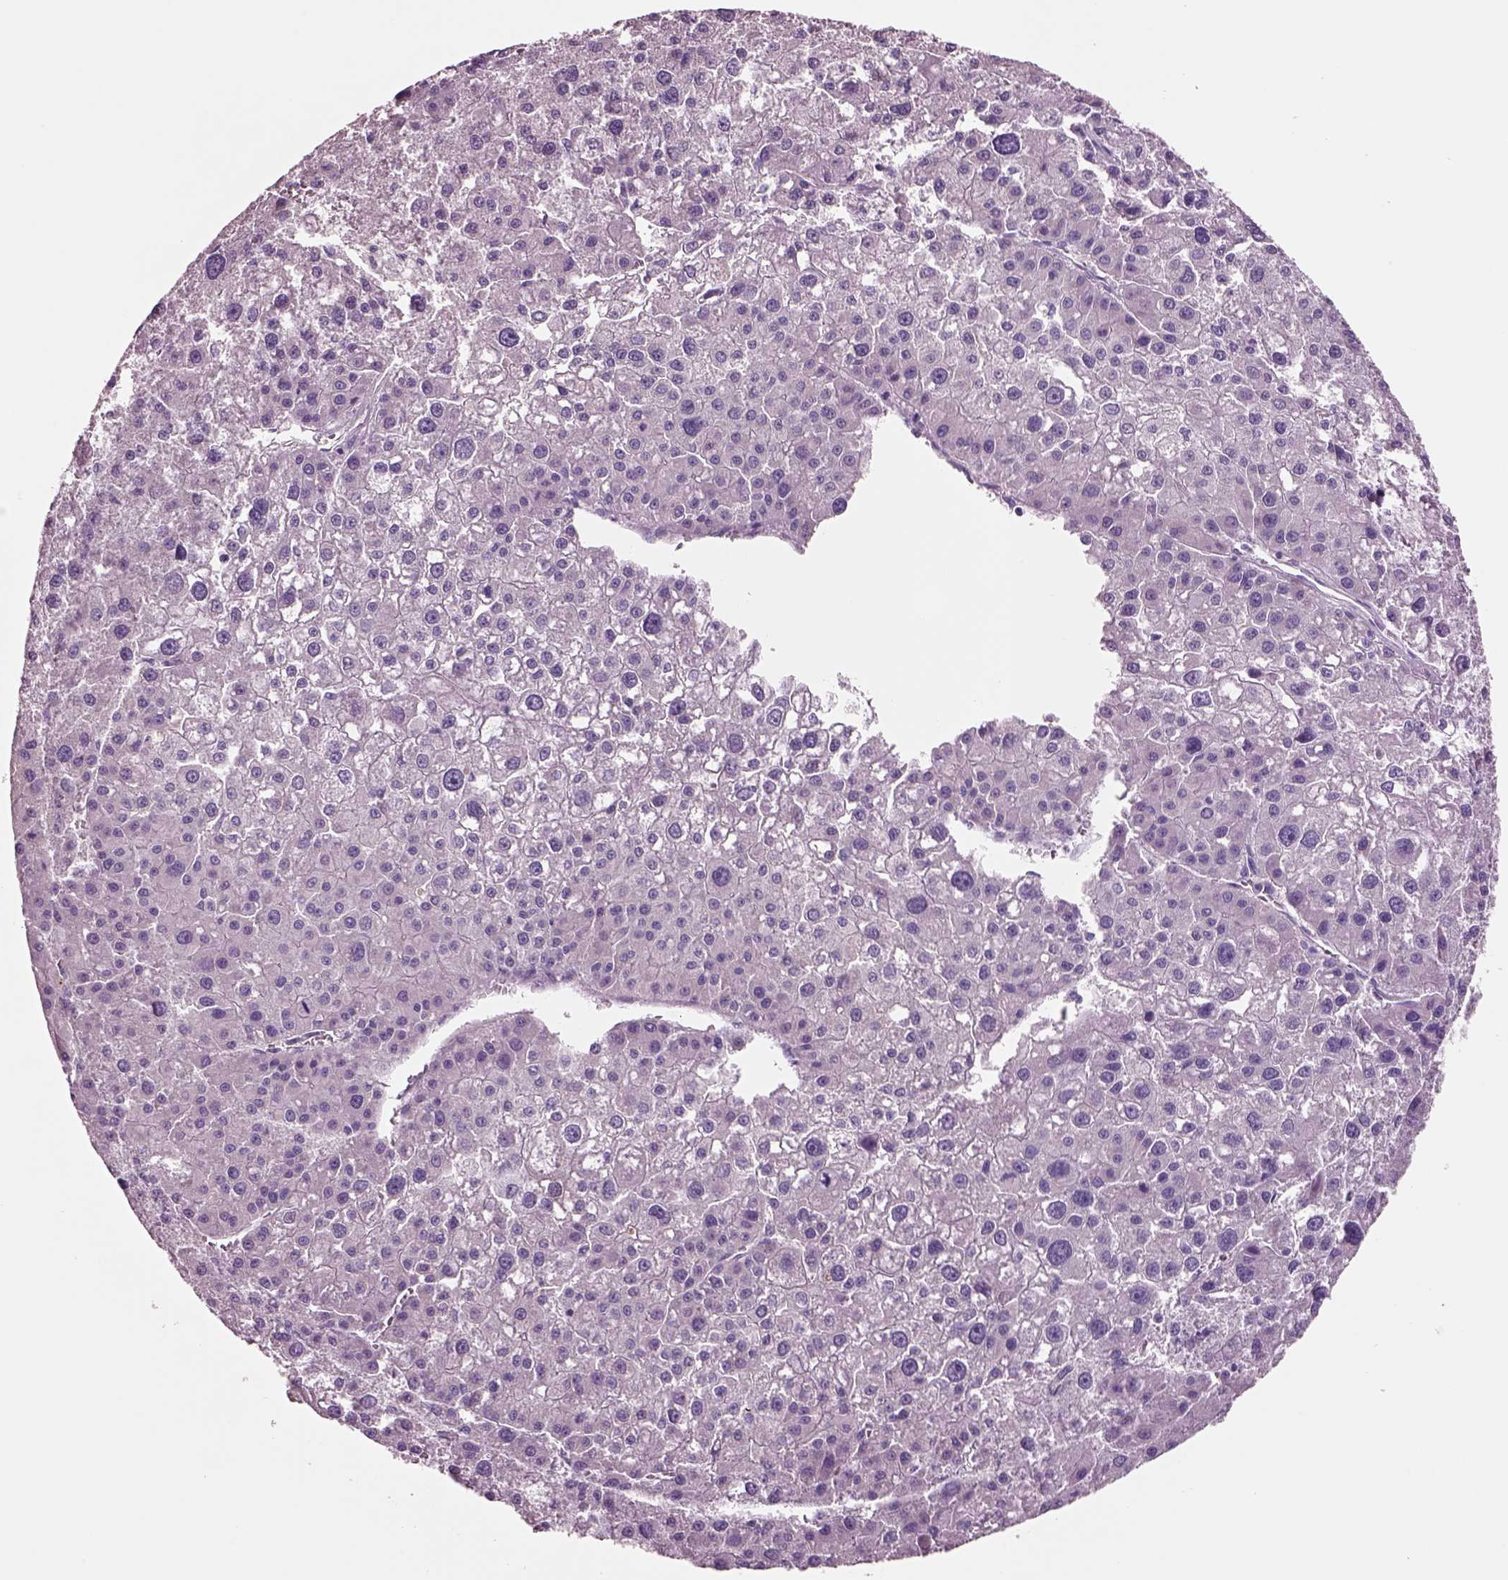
{"staining": {"intensity": "negative", "quantity": "none", "location": "none"}, "tissue": "liver cancer", "cell_type": "Tumor cells", "image_type": "cancer", "snomed": [{"axis": "morphology", "description": "Carcinoma, Hepatocellular, NOS"}, {"axis": "topography", "description": "Liver"}], "caption": "DAB (3,3'-diaminobenzidine) immunohistochemical staining of liver hepatocellular carcinoma exhibits no significant staining in tumor cells.", "gene": "PLPP7", "patient": {"sex": "male", "age": 73}}